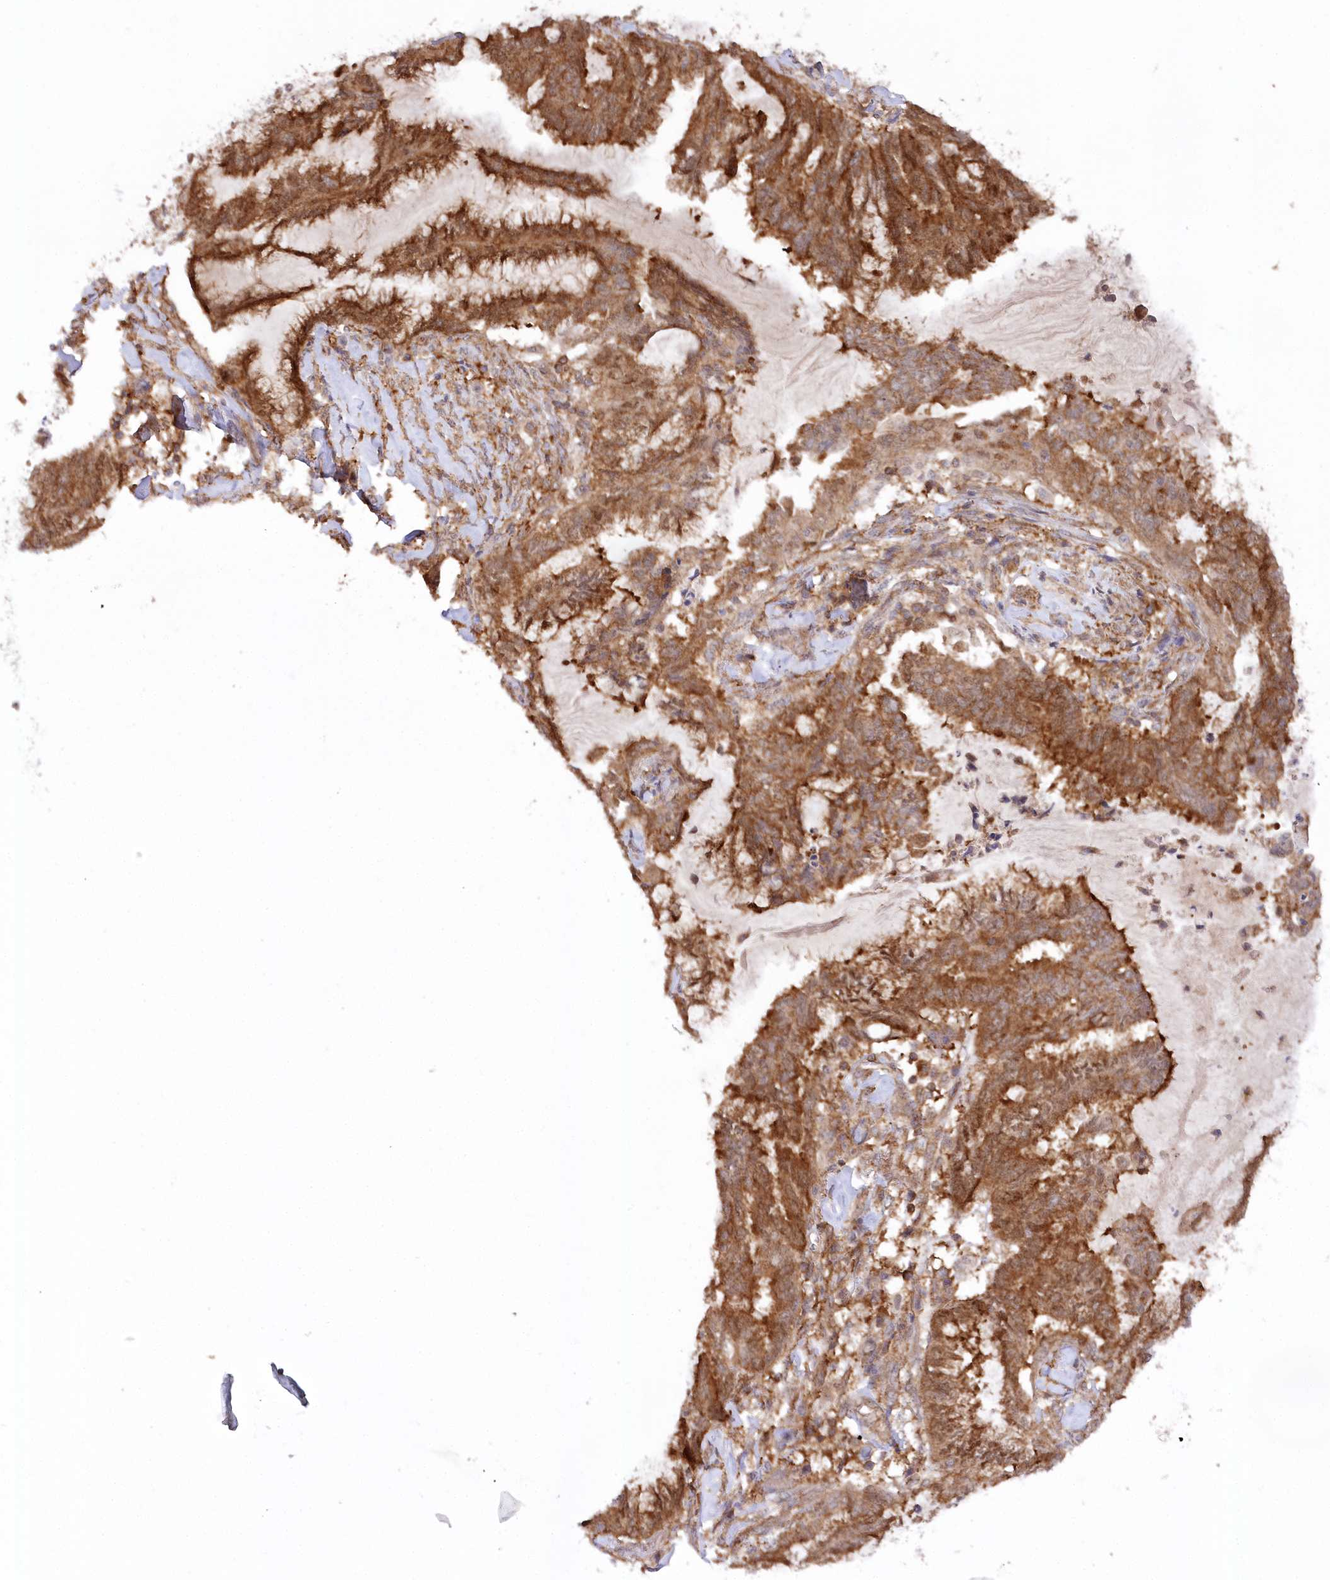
{"staining": {"intensity": "moderate", "quantity": ">75%", "location": "cytoplasmic/membranous"}, "tissue": "endometrial cancer", "cell_type": "Tumor cells", "image_type": "cancer", "snomed": [{"axis": "morphology", "description": "Adenocarcinoma, NOS"}, {"axis": "topography", "description": "Endometrium"}], "caption": "The immunohistochemical stain highlights moderate cytoplasmic/membranous expression in tumor cells of endometrial adenocarcinoma tissue.", "gene": "CCDC91", "patient": {"sex": "female", "age": 86}}